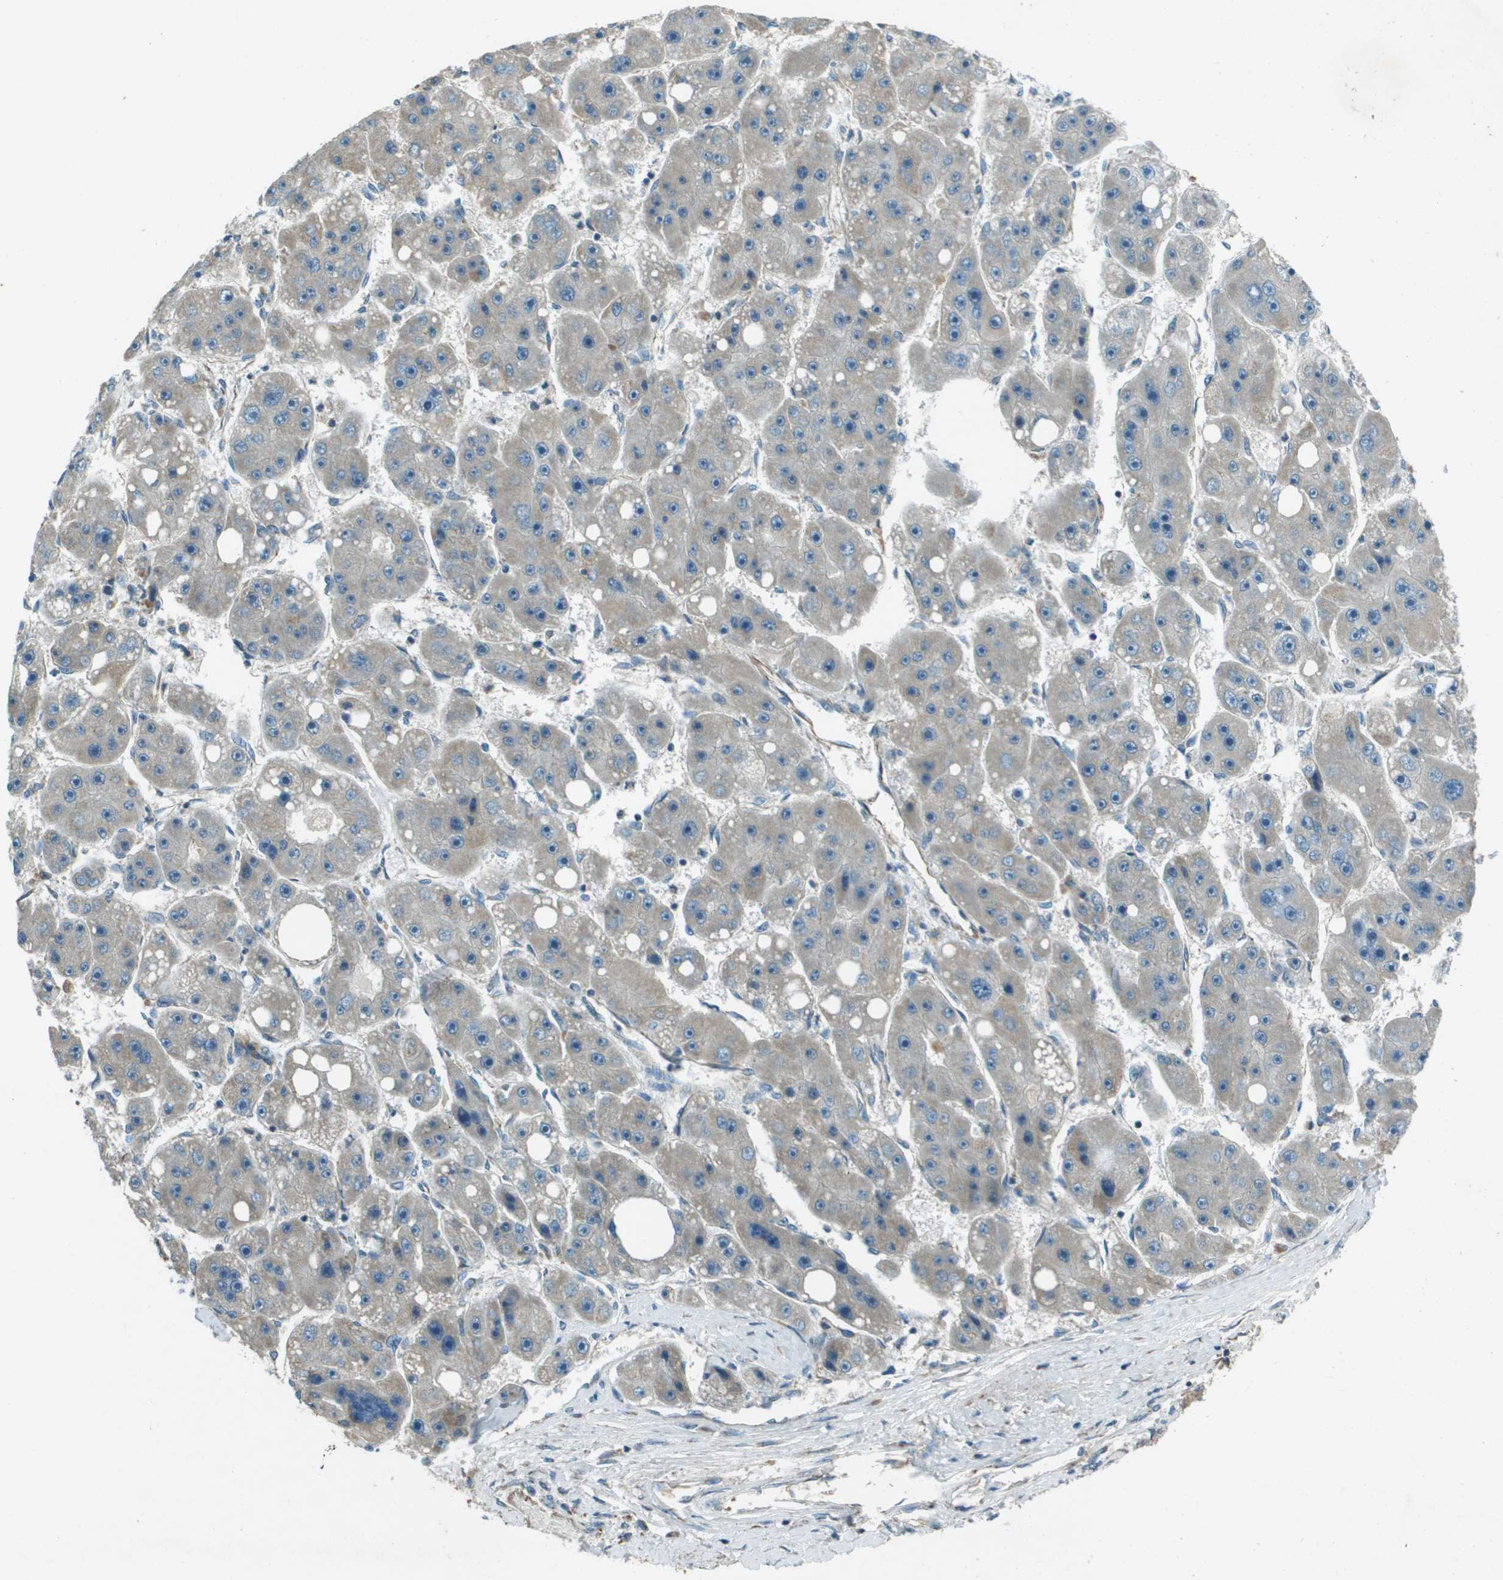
{"staining": {"intensity": "weak", "quantity": "<25%", "location": "cytoplasmic/membranous"}, "tissue": "liver cancer", "cell_type": "Tumor cells", "image_type": "cancer", "snomed": [{"axis": "morphology", "description": "Carcinoma, Hepatocellular, NOS"}, {"axis": "topography", "description": "Liver"}], "caption": "DAB (3,3'-diaminobenzidine) immunohistochemical staining of liver cancer exhibits no significant staining in tumor cells.", "gene": "MIGA1", "patient": {"sex": "female", "age": 61}}